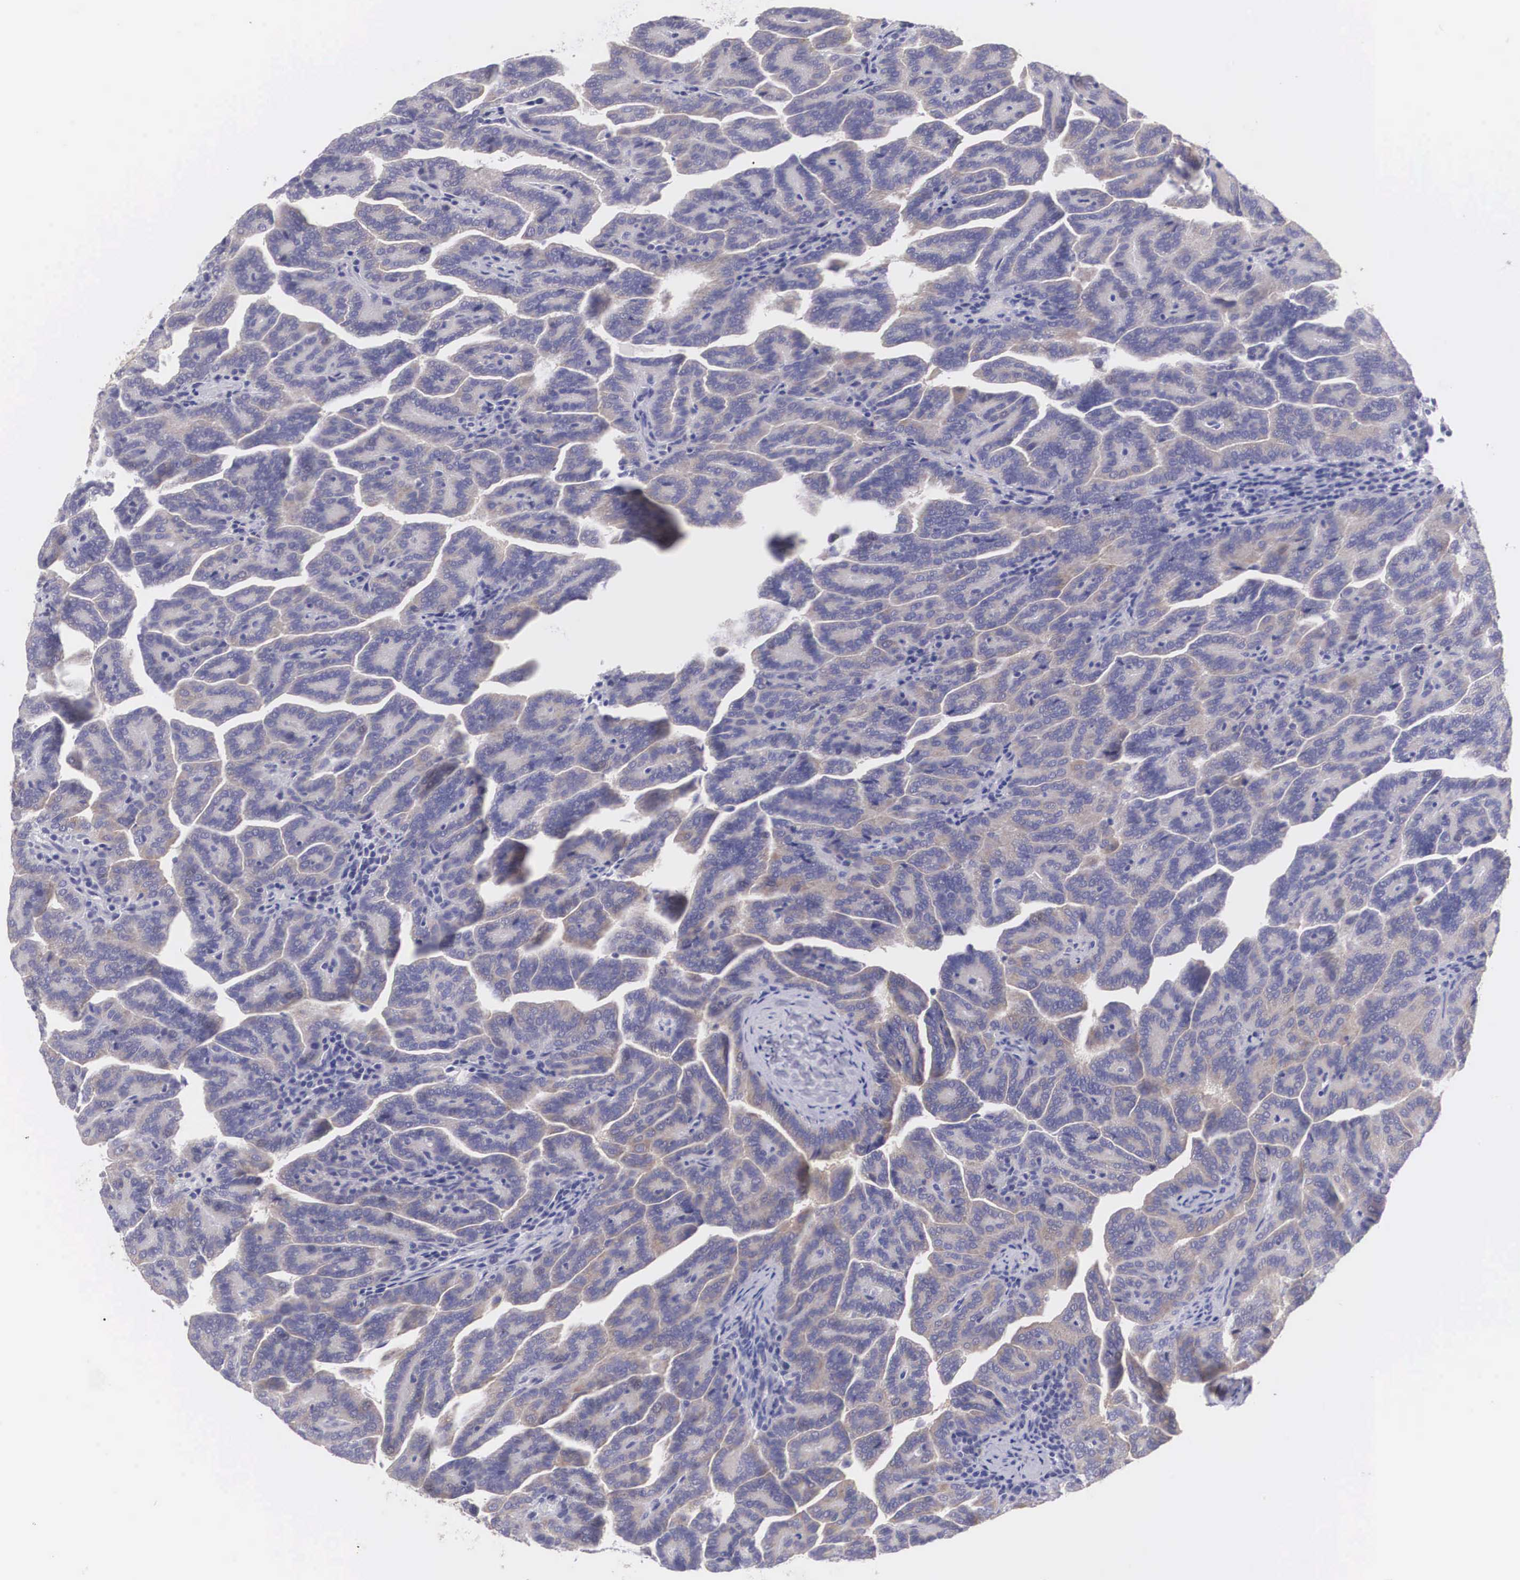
{"staining": {"intensity": "weak", "quantity": "25%-75%", "location": "cytoplasmic/membranous"}, "tissue": "renal cancer", "cell_type": "Tumor cells", "image_type": "cancer", "snomed": [{"axis": "morphology", "description": "Adenocarcinoma, NOS"}, {"axis": "topography", "description": "Kidney"}], "caption": "Tumor cells reveal low levels of weak cytoplasmic/membranous expression in approximately 25%-75% of cells in human renal adenocarcinoma. The staining was performed using DAB (3,3'-diaminobenzidine), with brown indicating positive protein expression. Nuclei are stained blue with hematoxylin.", "gene": "TXLNG", "patient": {"sex": "male", "age": 61}}